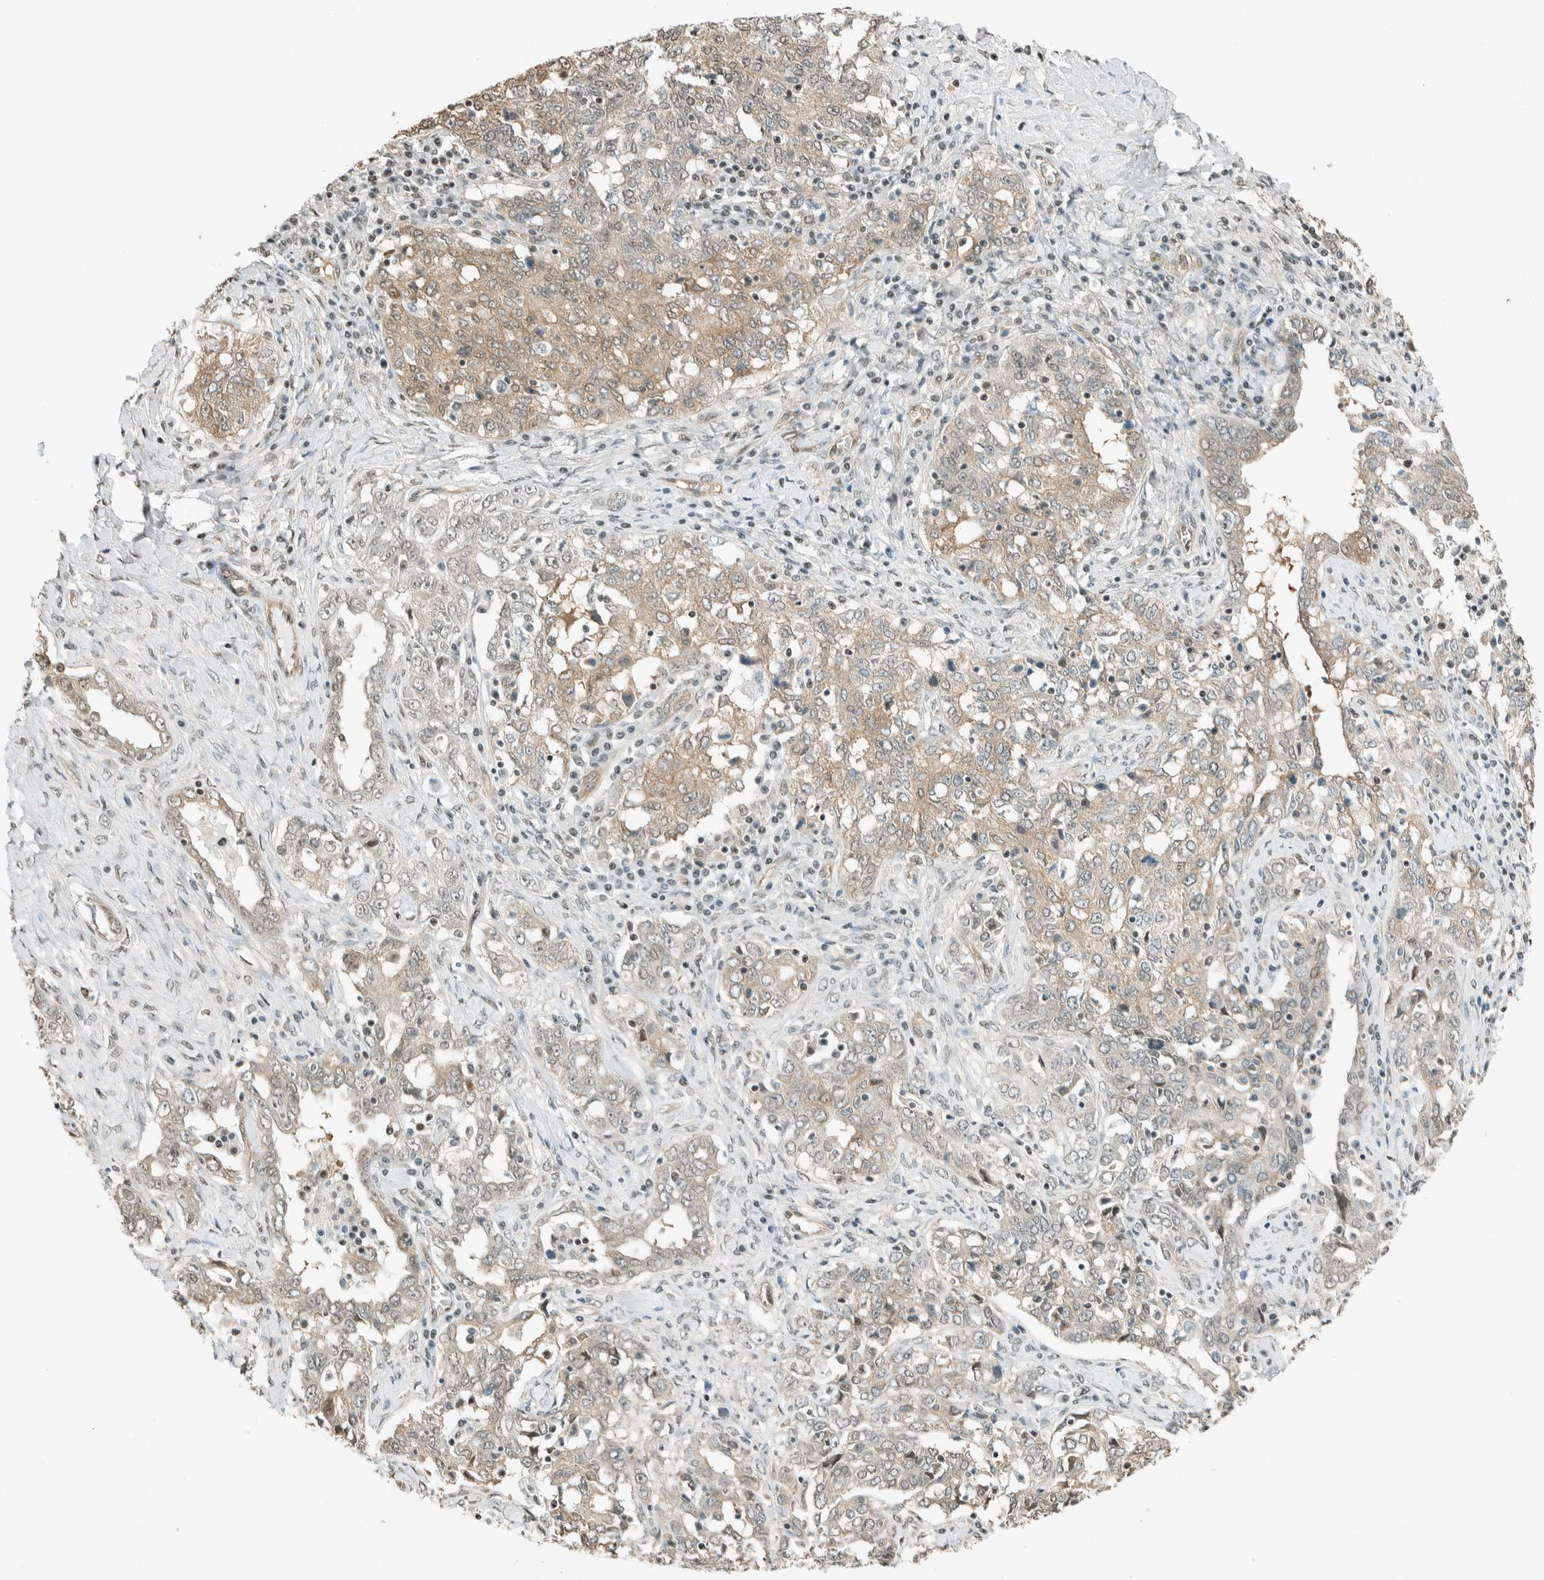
{"staining": {"intensity": "weak", "quantity": ">75%", "location": "cytoplasmic/membranous"}, "tissue": "ovarian cancer", "cell_type": "Tumor cells", "image_type": "cancer", "snomed": [{"axis": "morphology", "description": "Carcinoma, endometroid"}, {"axis": "topography", "description": "Ovary"}], "caption": "Protein staining shows weak cytoplasmic/membranous expression in about >75% of tumor cells in ovarian cancer.", "gene": "NIBAN2", "patient": {"sex": "female", "age": 62}}